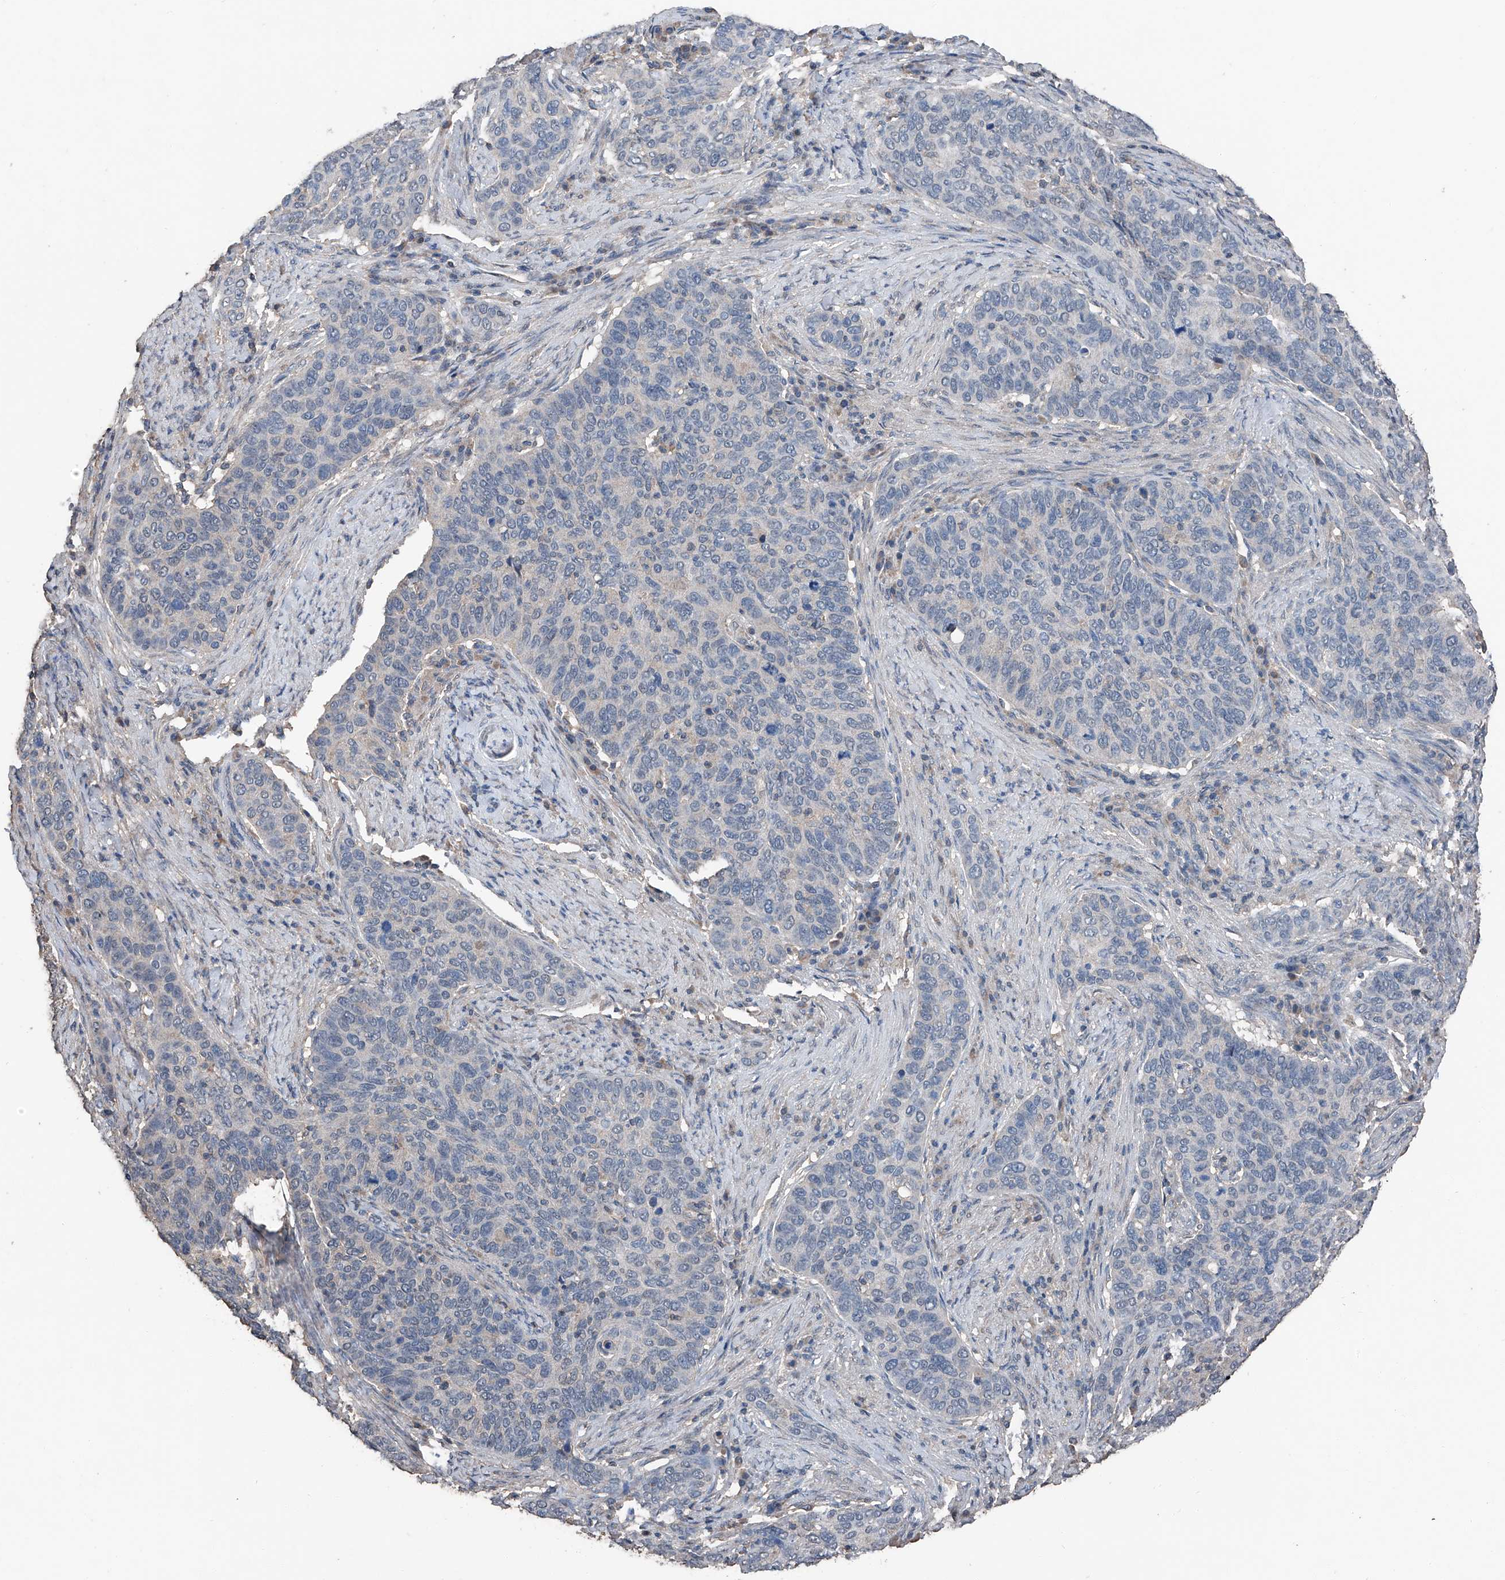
{"staining": {"intensity": "negative", "quantity": "none", "location": "none"}, "tissue": "cervical cancer", "cell_type": "Tumor cells", "image_type": "cancer", "snomed": [{"axis": "morphology", "description": "Squamous cell carcinoma, NOS"}, {"axis": "topography", "description": "Cervix"}], "caption": "An immunohistochemistry micrograph of cervical cancer (squamous cell carcinoma) is shown. There is no staining in tumor cells of cervical cancer (squamous cell carcinoma).", "gene": "MAMLD1", "patient": {"sex": "female", "age": 60}}